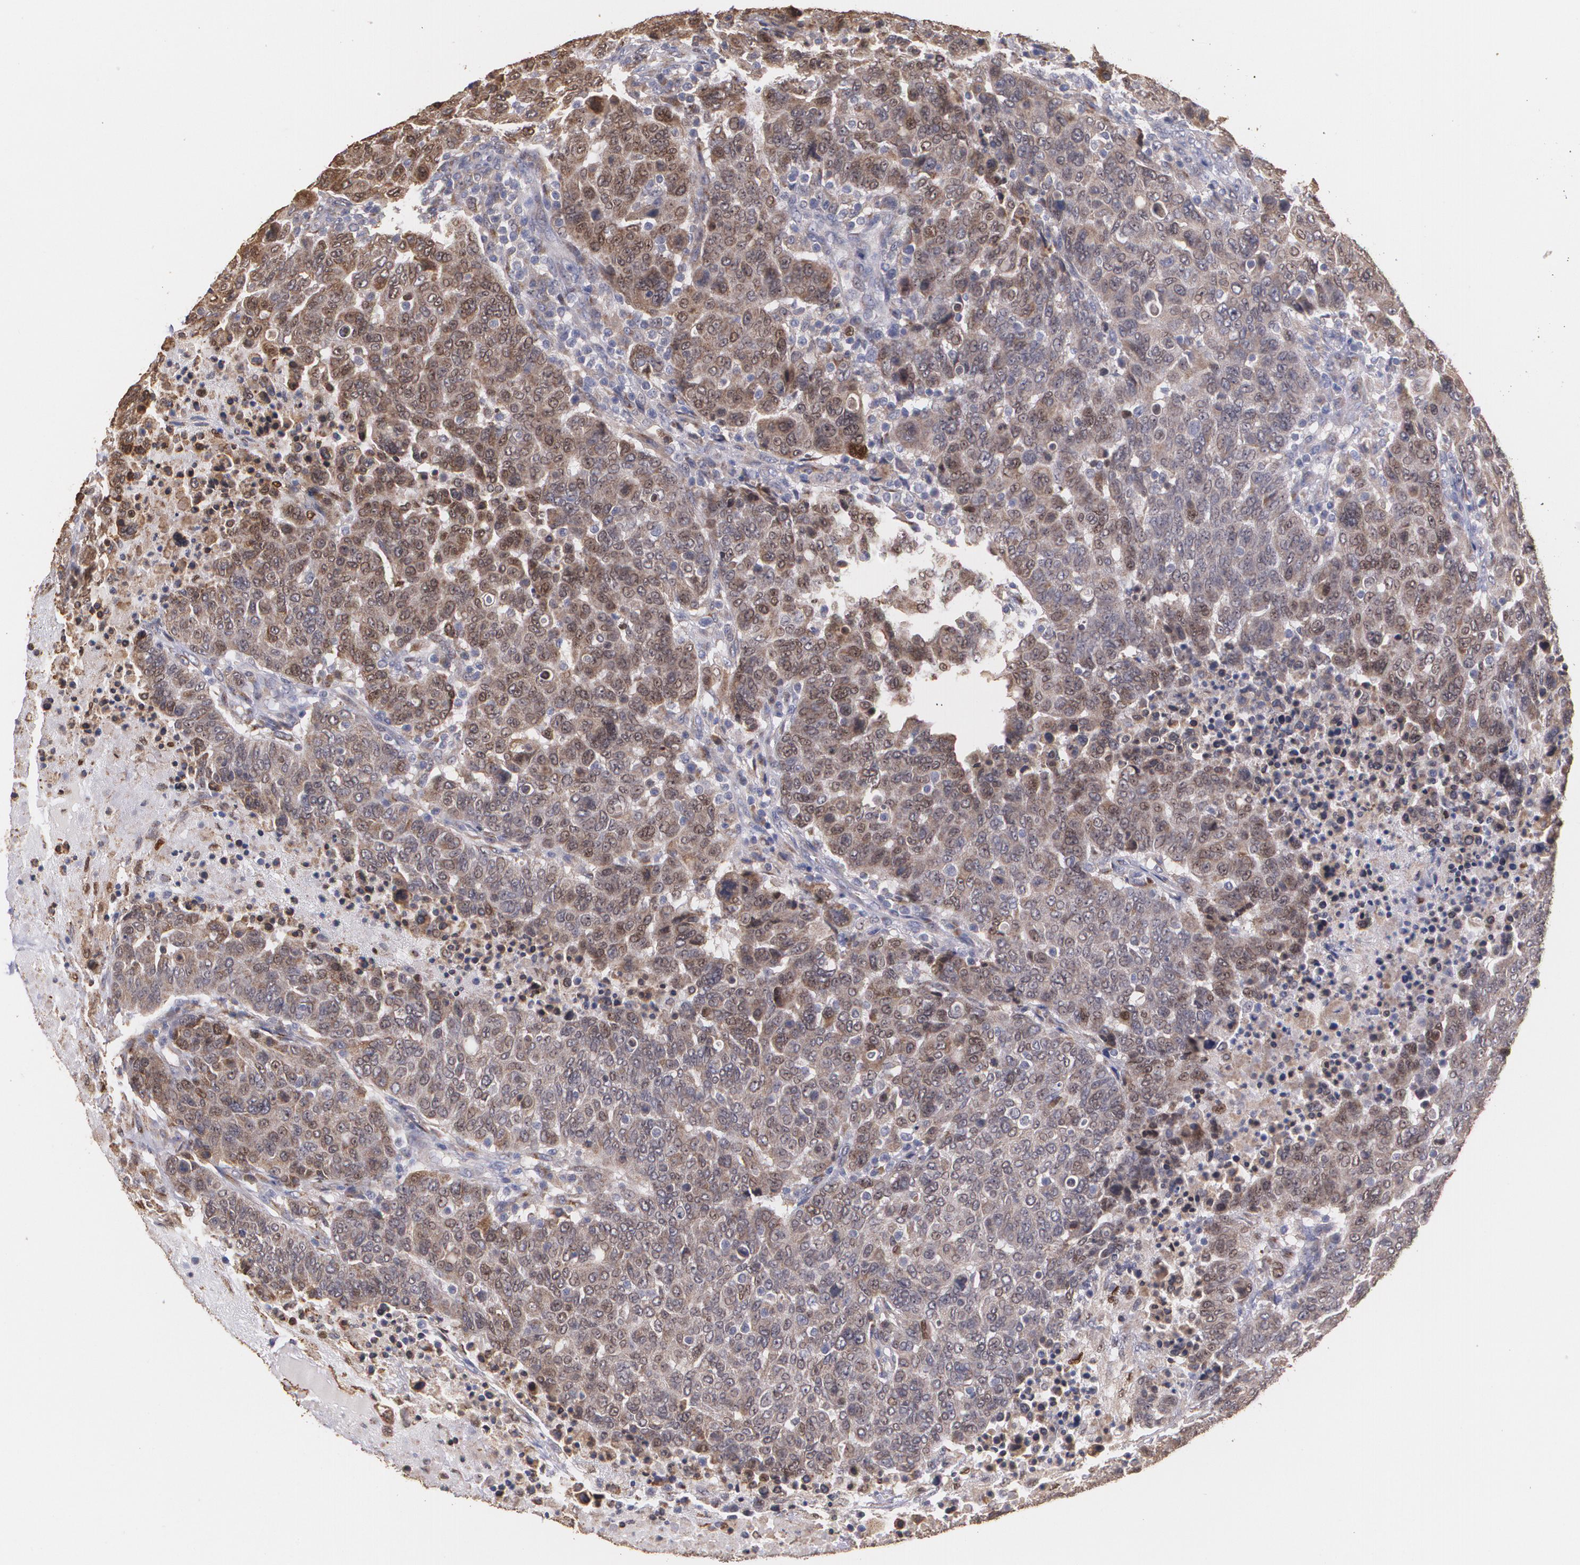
{"staining": {"intensity": "moderate", "quantity": ">75%", "location": "cytoplasmic/membranous"}, "tissue": "breast cancer", "cell_type": "Tumor cells", "image_type": "cancer", "snomed": [{"axis": "morphology", "description": "Duct carcinoma"}, {"axis": "topography", "description": "Breast"}], "caption": "Moderate cytoplasmic/membranous positivity for a protein is seen in approximately >75% of tumor cells of breast infiltrating ductal carcinoma using immunohistochemistry (IHC).", "gene": "ATF3", "patient": {"sex": "female", "age": 37}}